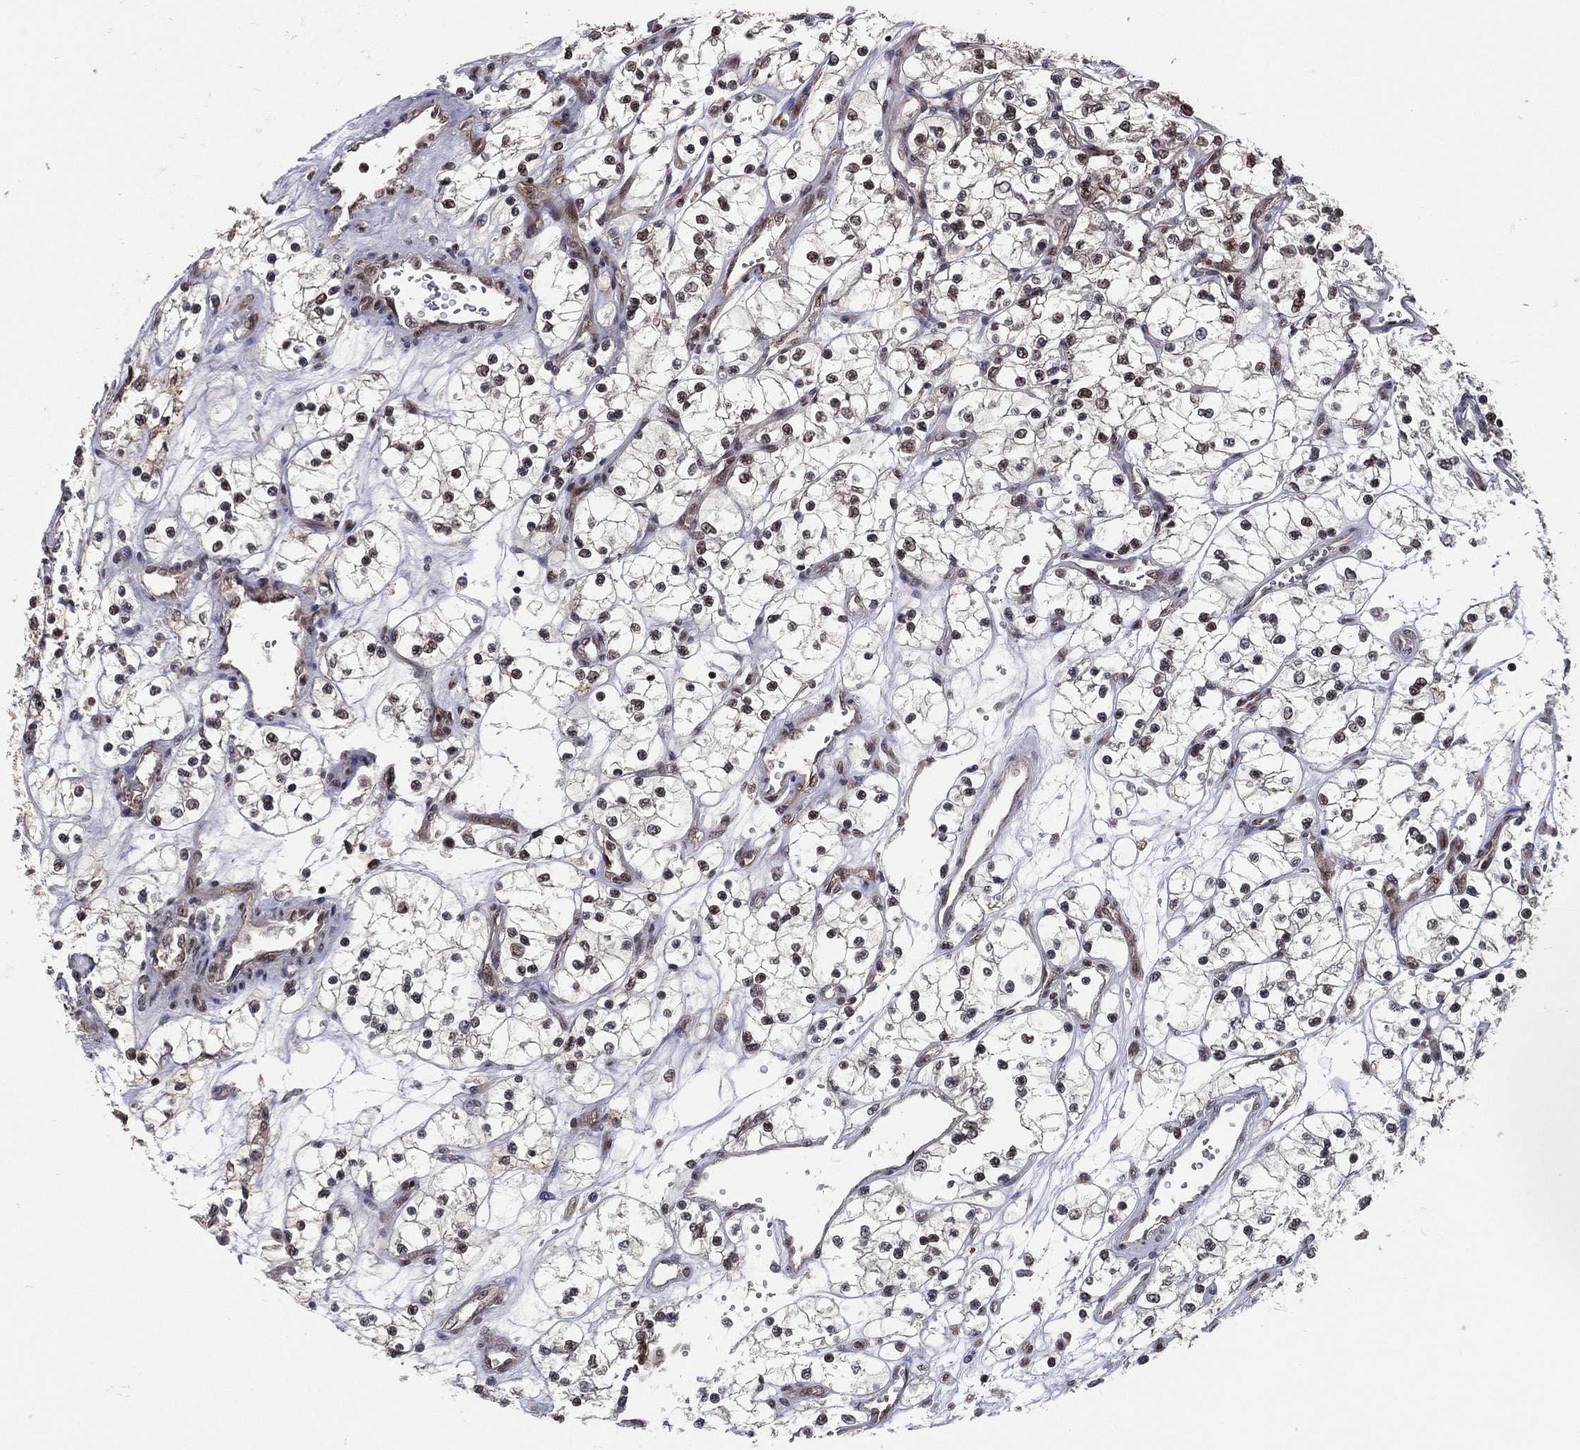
{"staining": {"intensity": "moderate", "quantity": "25%-75%", "location": "cytoplasmic/membranous"}, "tissue": "renal cancer", "cell_type": "Tumor cells", "image_type": "cancer", "snomed": [{"axis": "morphology", "description": "Adenocarcinoma, NOS"}, {"axis": "topography", "description": "Kidney"}], "caption": "Immunohistochemistry of human adenocarcinoma (renal) reveals medium levels of moderate cytoplasmic/membranous positivity in about 25%-75% of tumor cells.", "gene": "GPALPP1", "patient": {"sex": "female", "age": 69}}